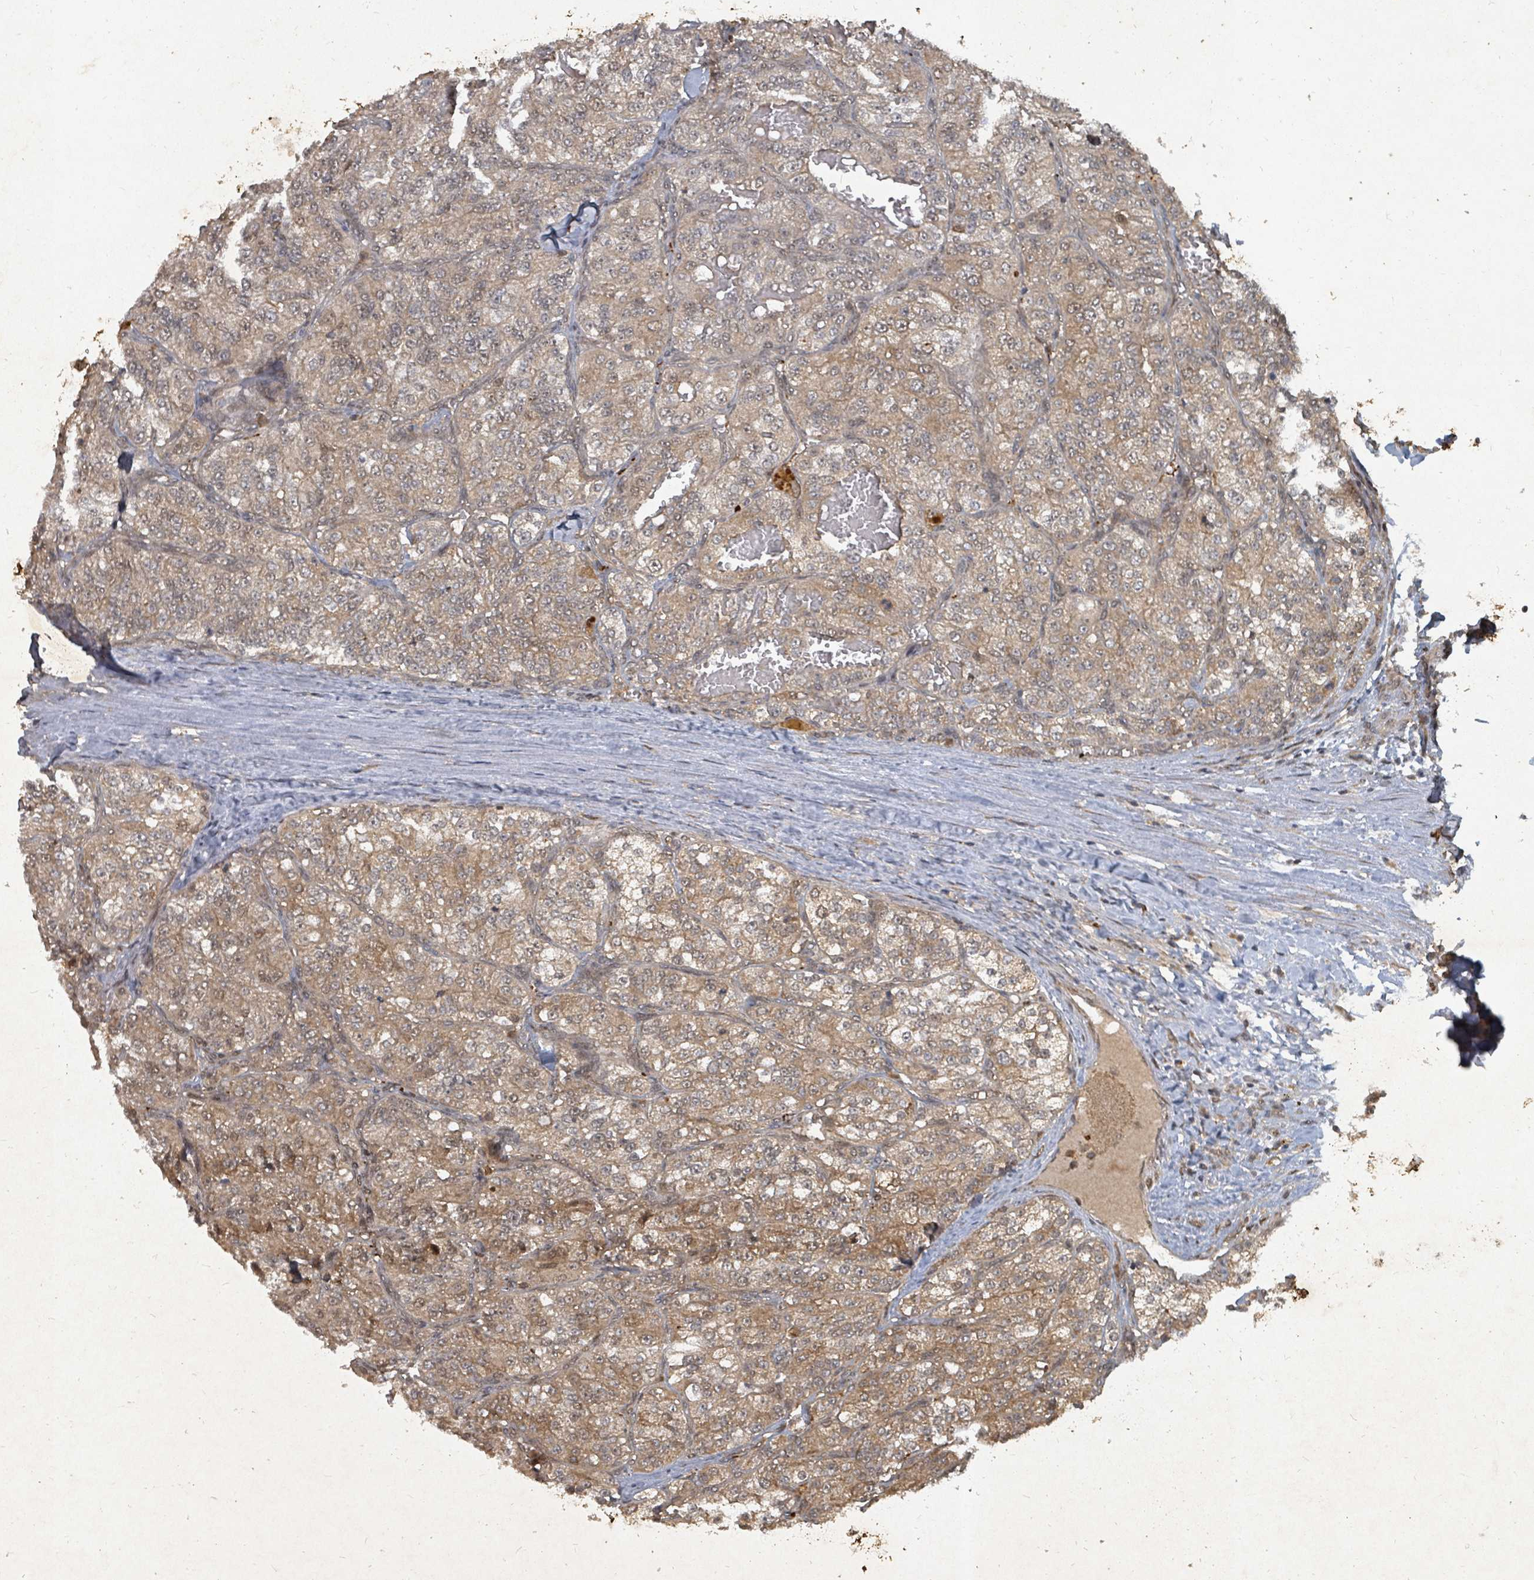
{"staining": {"intensity": "weak", "quantity": ">75%", "location": "cytoplasmic/membranous"}, "tissue": "renal cancer", "cell_type": "Tumor cells", "image_type": "cancer", "snomed": [{"axis": "morphology", "description": "Adenocarcinoma, NOS"}, {"axis": "topography", "description": "Kidney"}], "caption": "High-power microscopy captured an IHC photomicrograph of renal adenocarcinoma, revealing weak cytoplasmic/membranous staining in approximately >75% of tumor cells.", "gene": "KDM4E", "patient": {"sex": "female", "age": 63}}